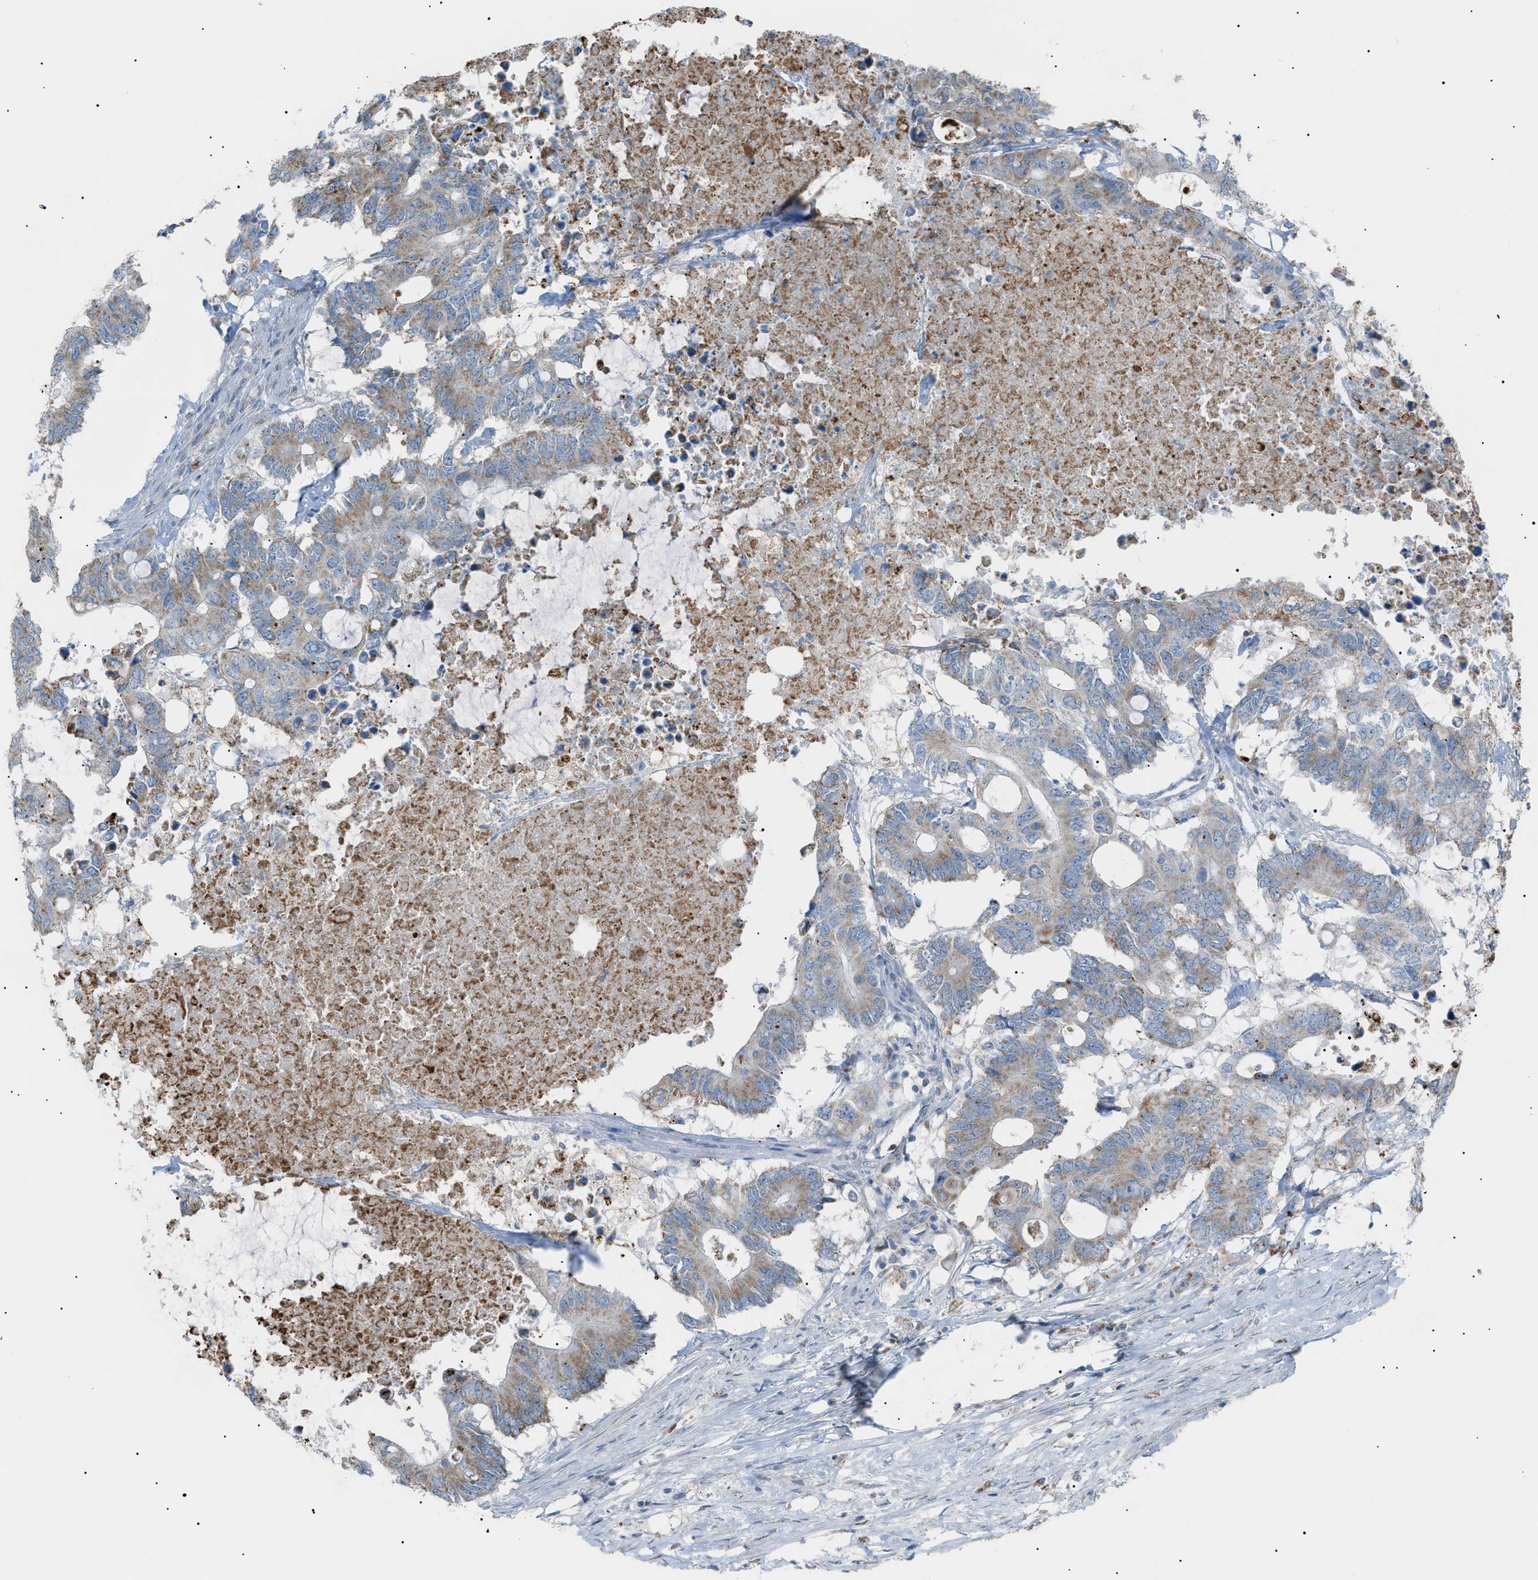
{"staining": {"intensity": "moderate", "quantity": "25%-75%", "location": "cytoplasmic/membranous"}, "tissue": "colorectal cancer", "cell_type": "Tumor cells", "image_type": "cancer", "snomed": [{"axis": "morphology", "description": "Adenocarcinoma, NOS"}, {"axis": "topography", "description": "Colon"}], "caption": "High-magnification brightfield microscopy of colorectal cancer (adenocarcinoma) stained with DAB (brown) and counterstained with hematoxylin (blue). tumor cells exhibit moderate cytoplasmic/membranous expression is appreciated in about25%-75% of cells.", "gene": "ZNF516", "patient": {"sex": "male", "age": 71}}